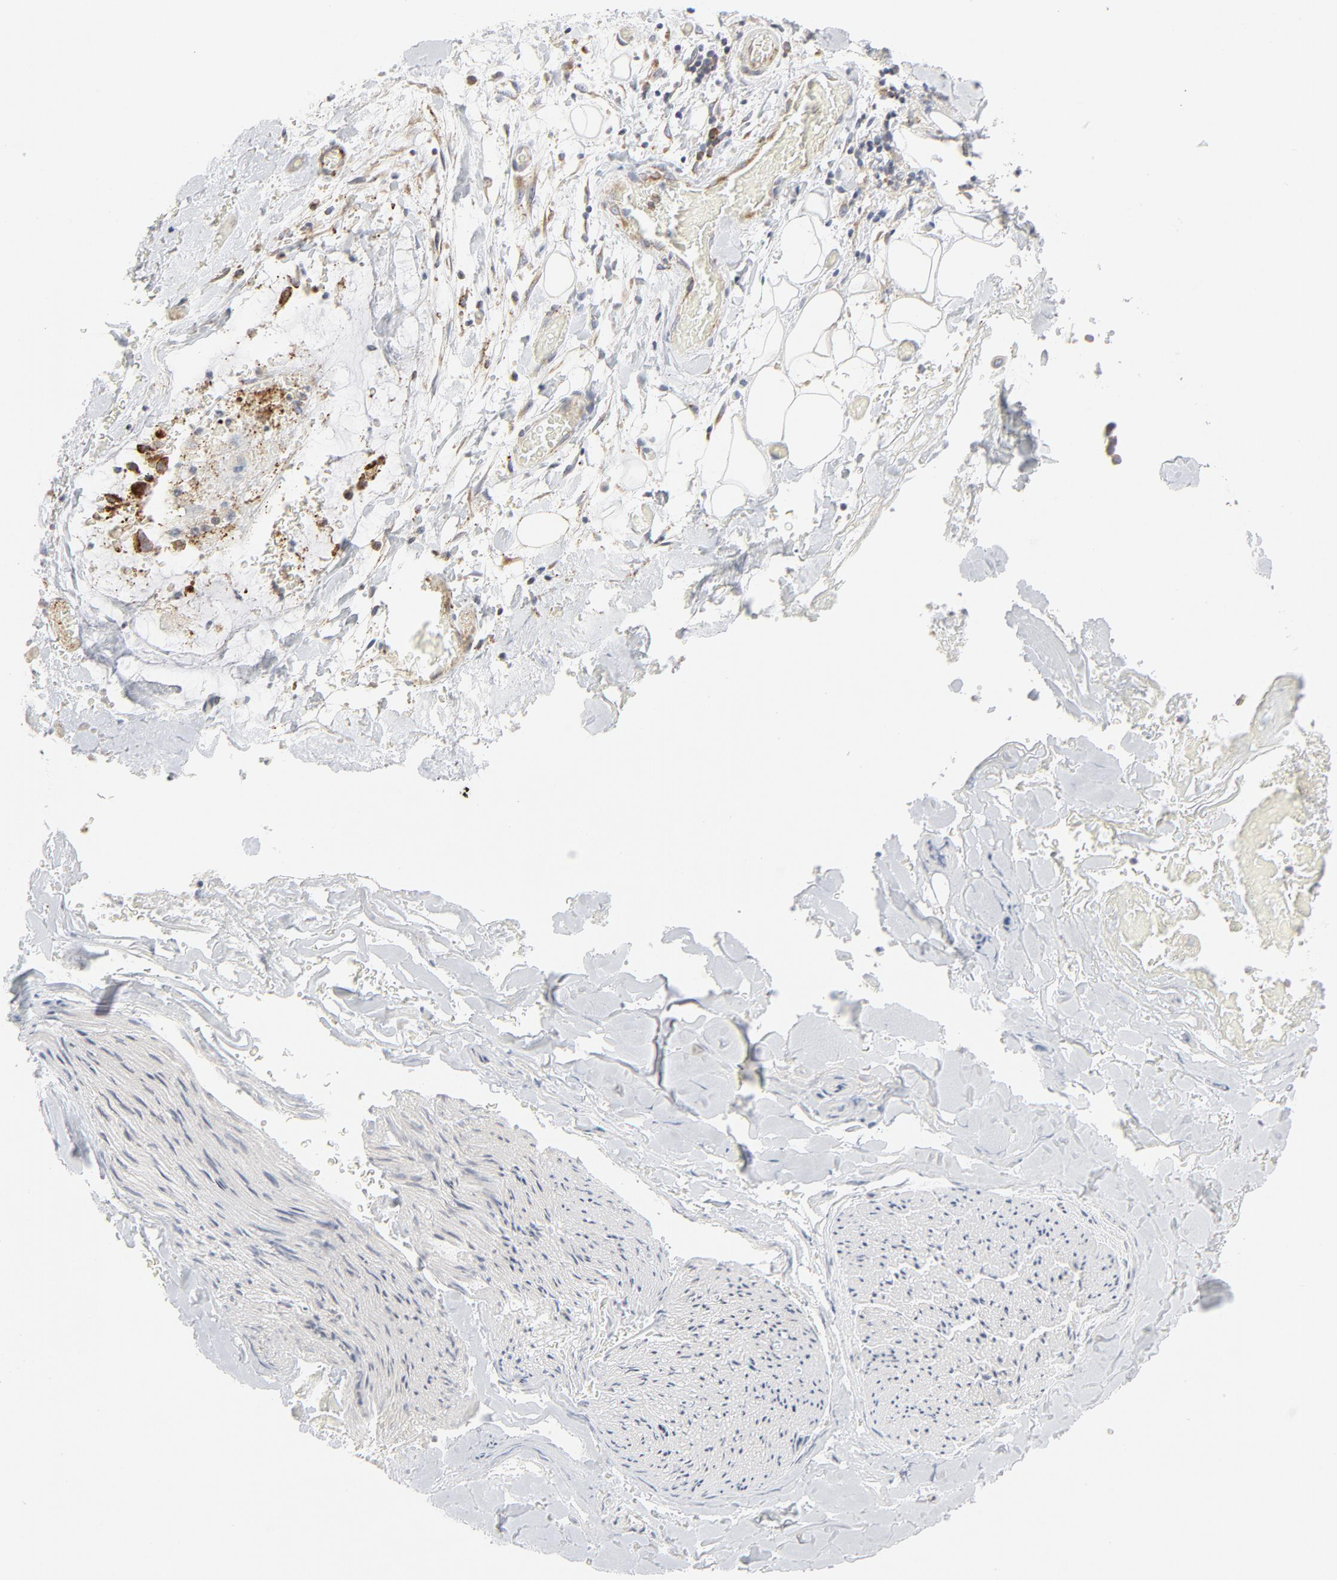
{"staining": {"intensity": "negative", "quantity": "none", "location": "none"}, "tissue": "adipose tissue", "cell_type": "Adipocytes", "image_type": "normal", "snomed": [{"axis": "morphology", "description": "Normal tissue, NOS"}, {"axis": "morphology", "description": "Cholangiocarcinoma"}, {"axis": "topography", "description": "Liver"}, {"axis": "topography", "description": "Peripheral nerve tissue"}], "caption": "Immunohistochemical staining of unremarkable adipose tissue exhibits no significant positivity in adipocytes.", "gene": "LRP6", "patient": {"sex": "male", "age": 50}}